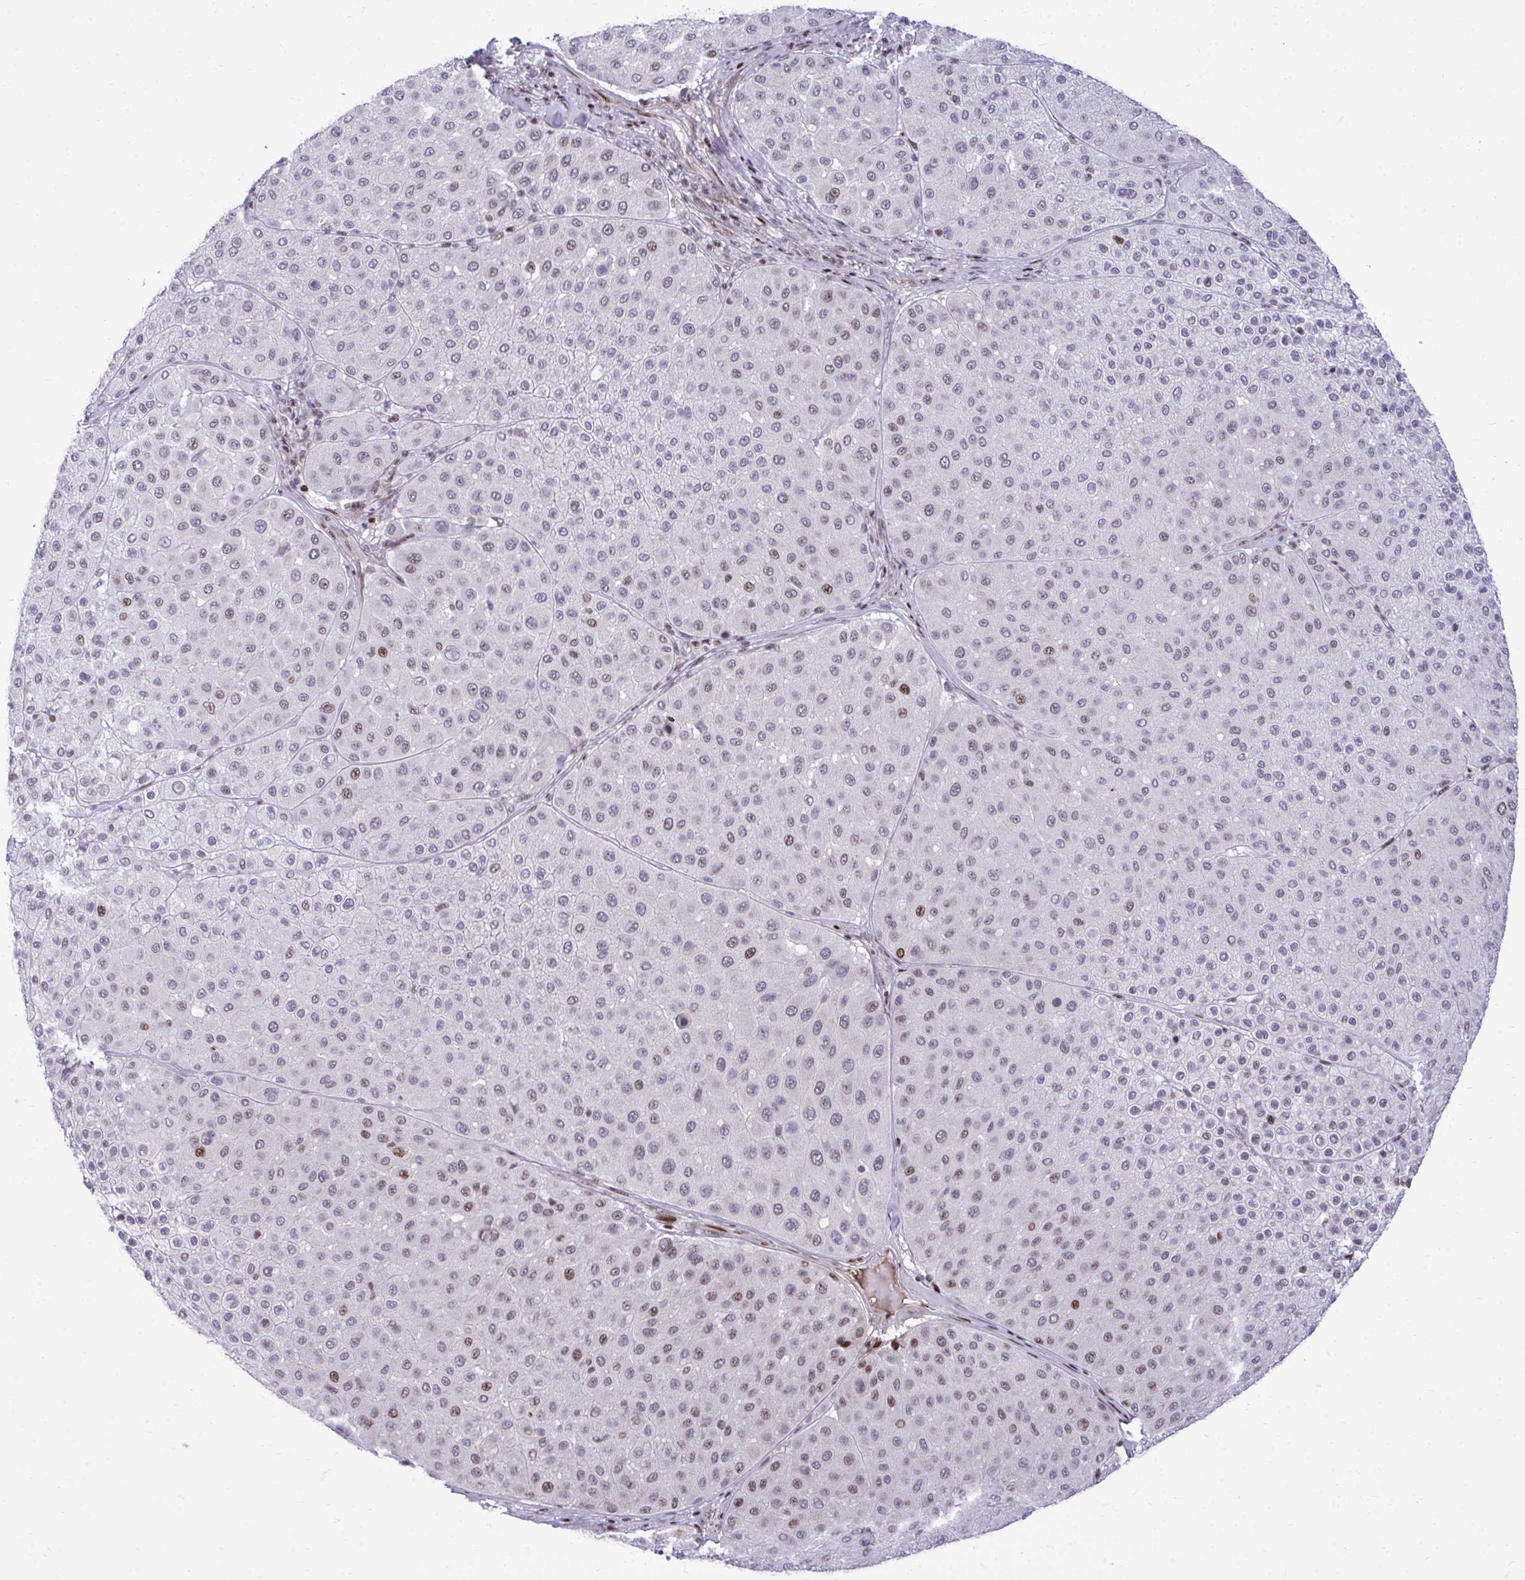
{"staining": {"intensity": "strong", "quantity": "<25%", "location": "nuclear"}, "tissue": "melanoma", "cell_type": "Tumor cells", "image_type": "cancer", "snomed": [{"axis": "morphology", "description": "Malignant melanoma, Metastatic site"}, {"axis": "topography", "description": "Smooth muscle"}], "caption": "A medium amount of strong nuclear staining is present in about <25% of tumor cells in malignant melanoma (metastatic site) tissue. Nuclei are stained in blue.", "gene": "C14orf39", "patient": {"sex": "male", "age": 41}}